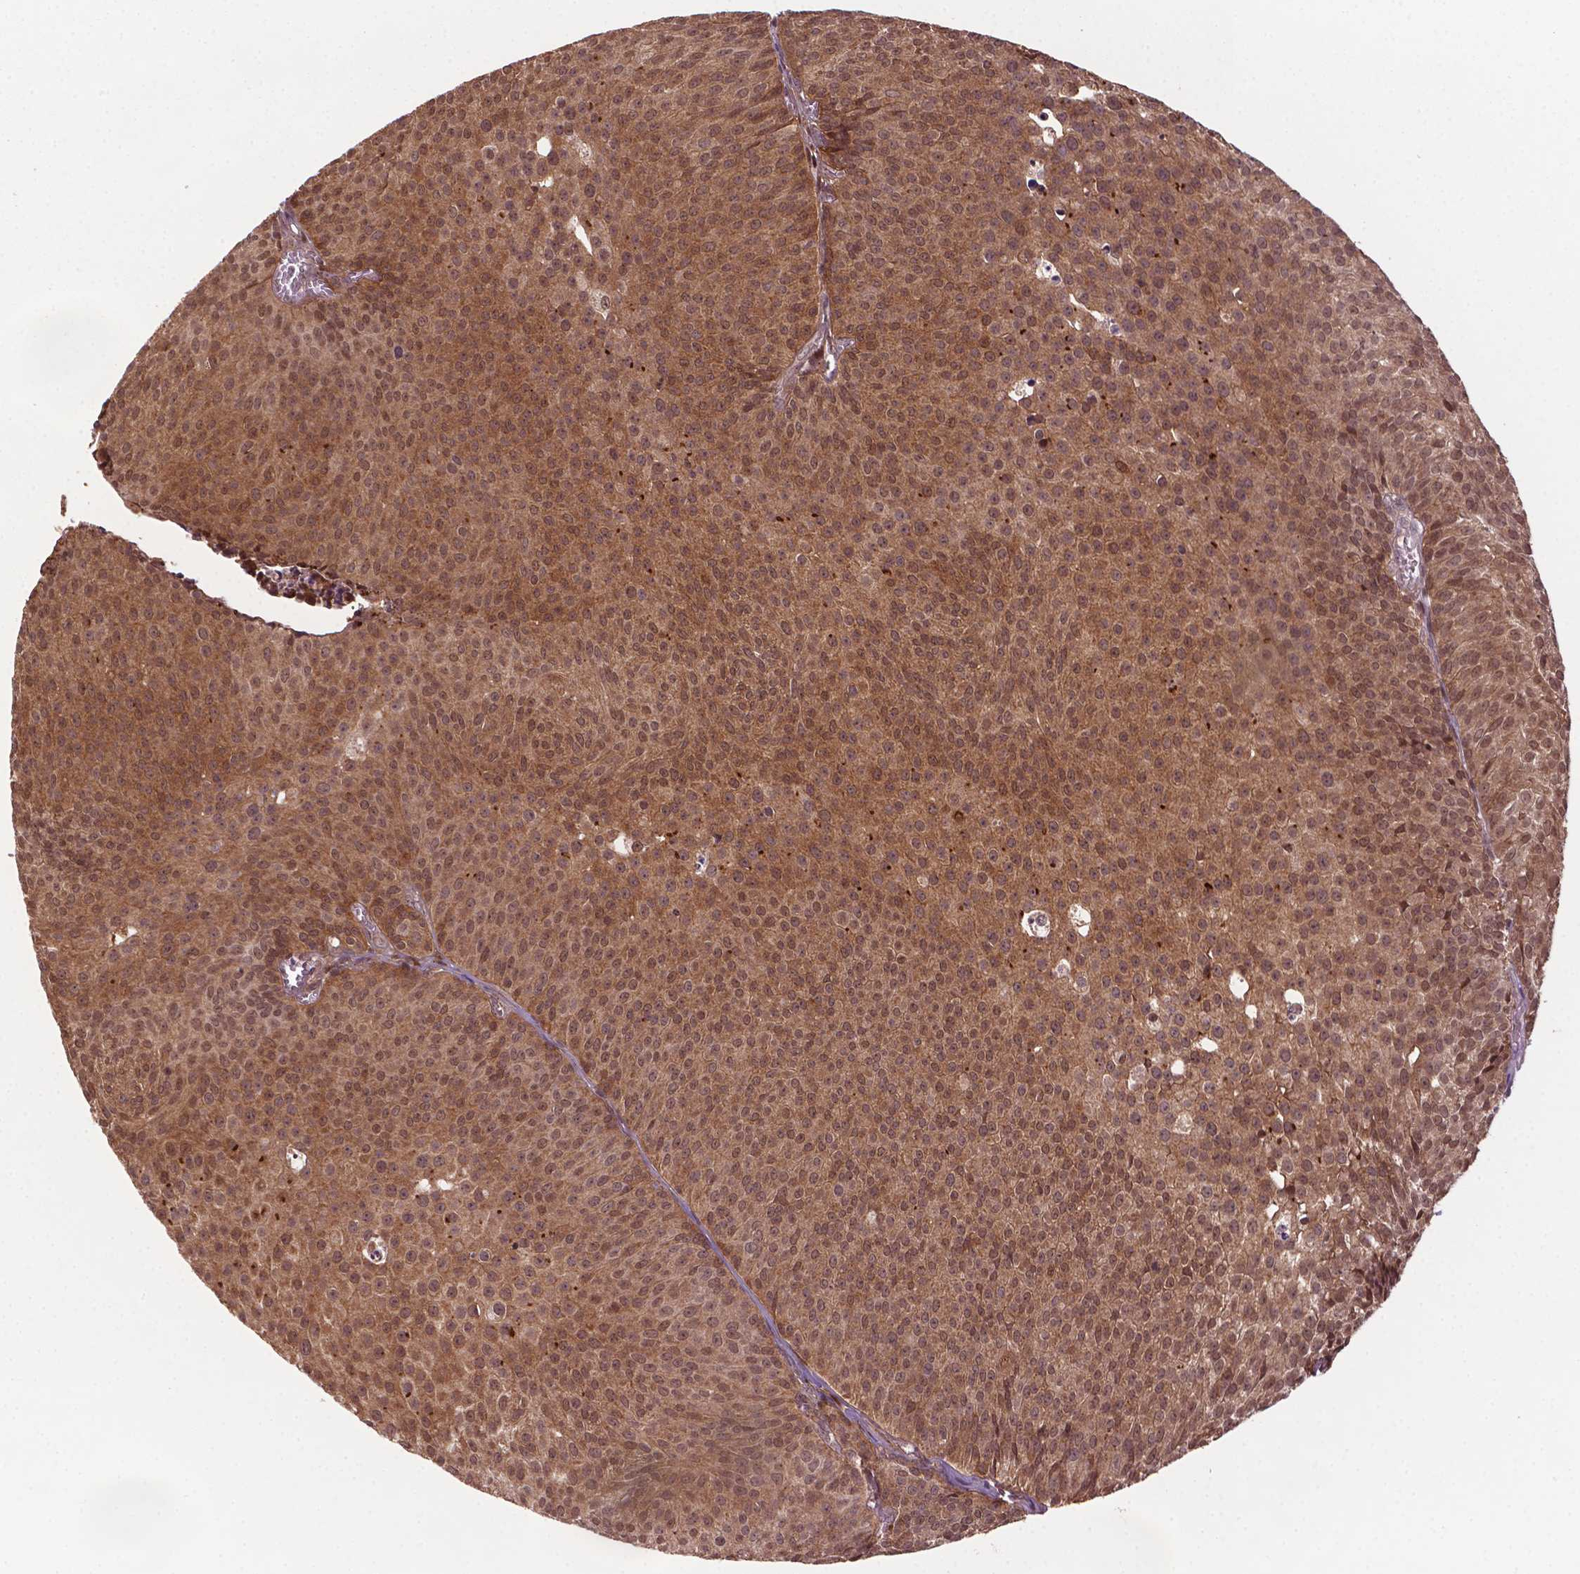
{"staining": {"intensity": "moderate", "quantity": ">75%", "location": "cytoplasmic/membranous,nuclear"}, "tissue": "urothelial cancer", "cell_type": "Tumor cells", "image_type": "cancer", "snomed": [{"axis": "morphology", "description": "Urothelial carcinoma, Low grade"}, {"axis": "topography", "description": "Urinary bladder"}], "caption": "This is a micrograph of immunohistochemistry (IHC) staining of urothelial cancer, which shows moderate positivity in the cytoplasmic/membranous and nuclear of tumor cells.", "gene": "PLIN3", "patient": {"sex": "male", "age": 63}}